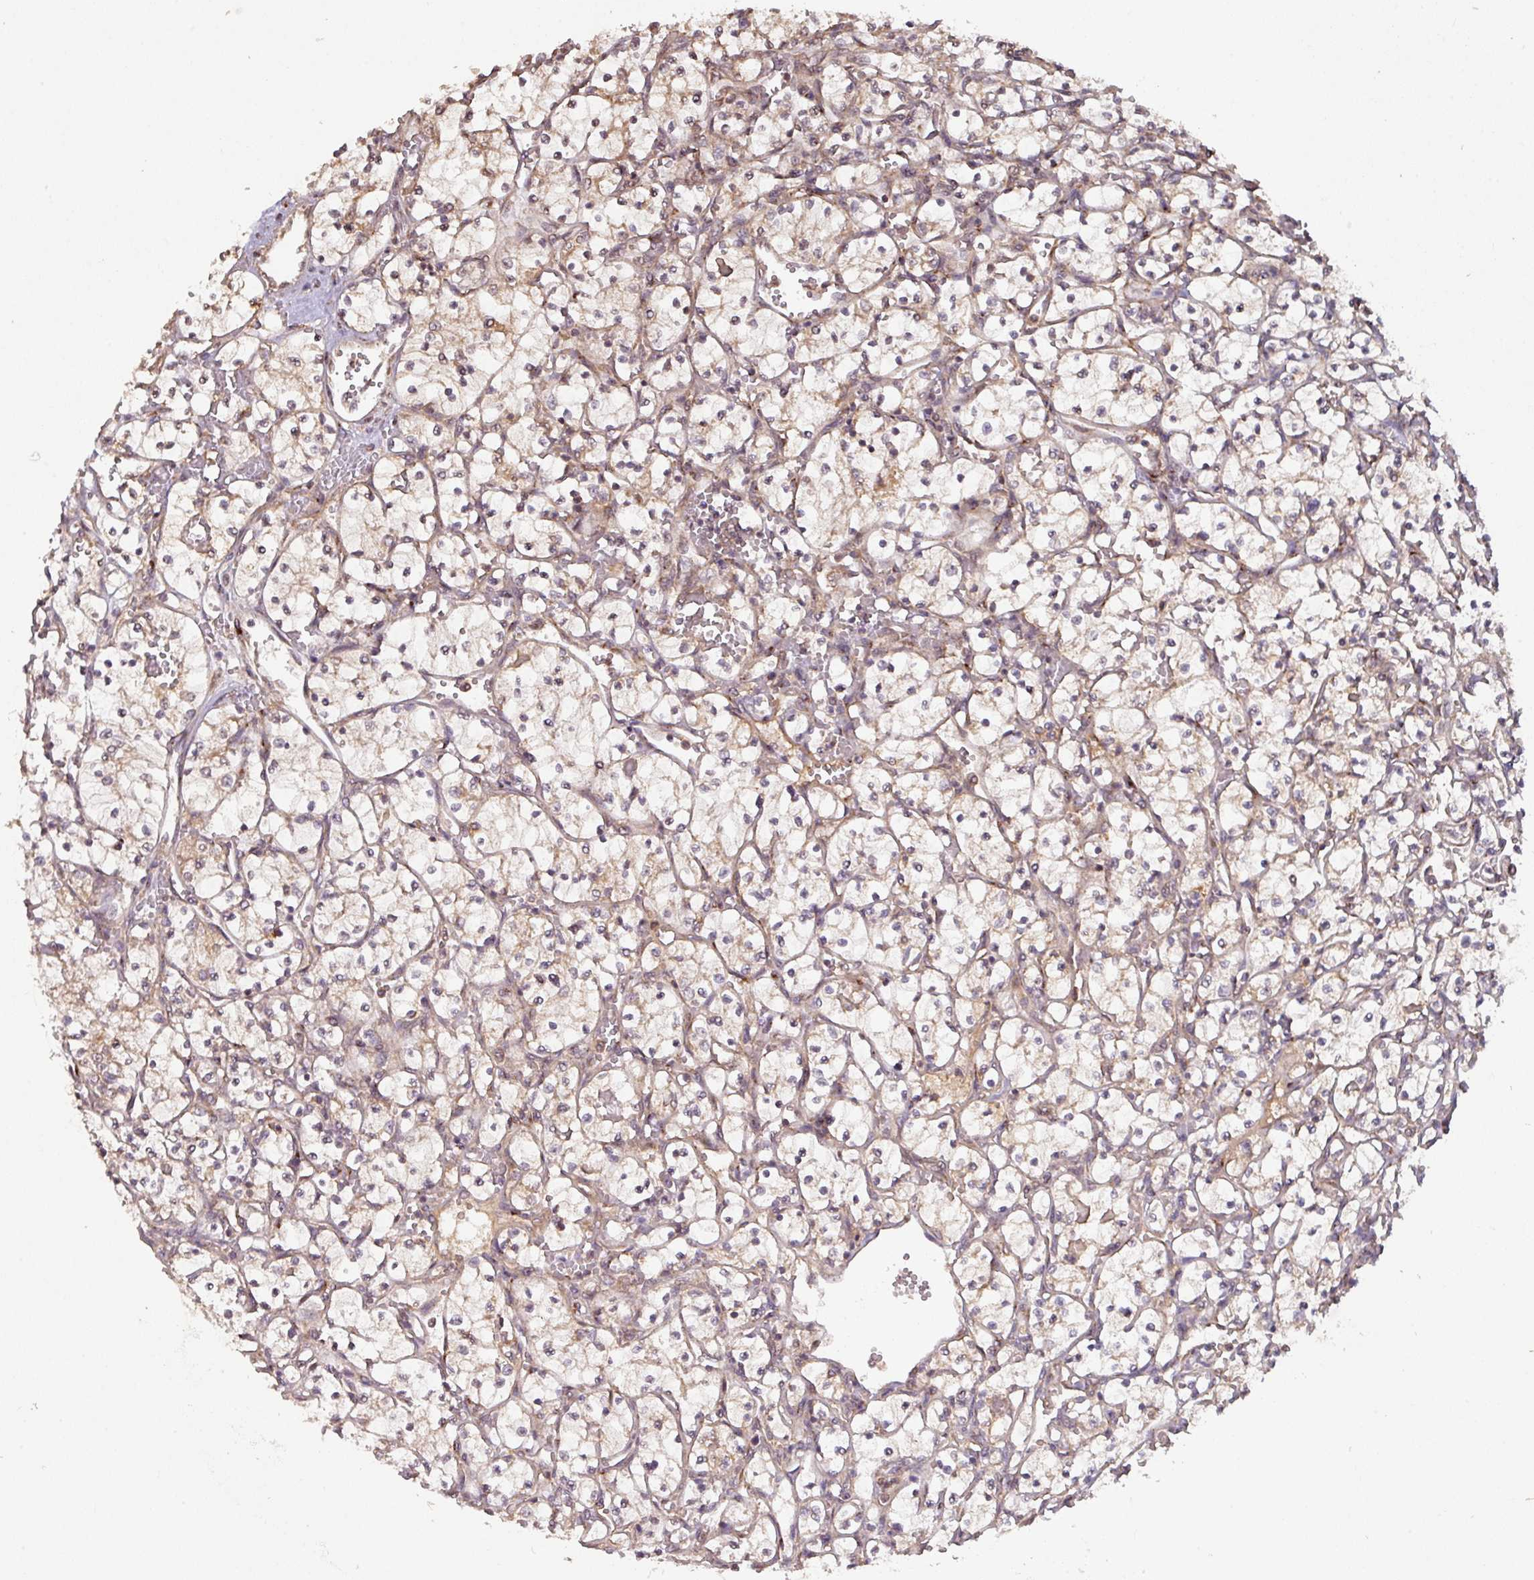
{"staining": {"intensity": "weak", "quantity": "25%-75%", "location": "cytoplasmic/membranous"}, "tissue": "renal cancer", "cell_type": "Tumor cells", "image_type": "cancer", "snomed": [{"axis": "morphology", "description": "Adenocarcinoma, NOS"}, {"axis": "topography", "description": "Kidney"}], "caption": "Protein expression by IHC demonstrates weak cytoplasmic/membranous staining in about 25%-75% of tumor cells in renal cancer.", "gene": "MRRF", "patient": {"sex": "female", "age": 69}}